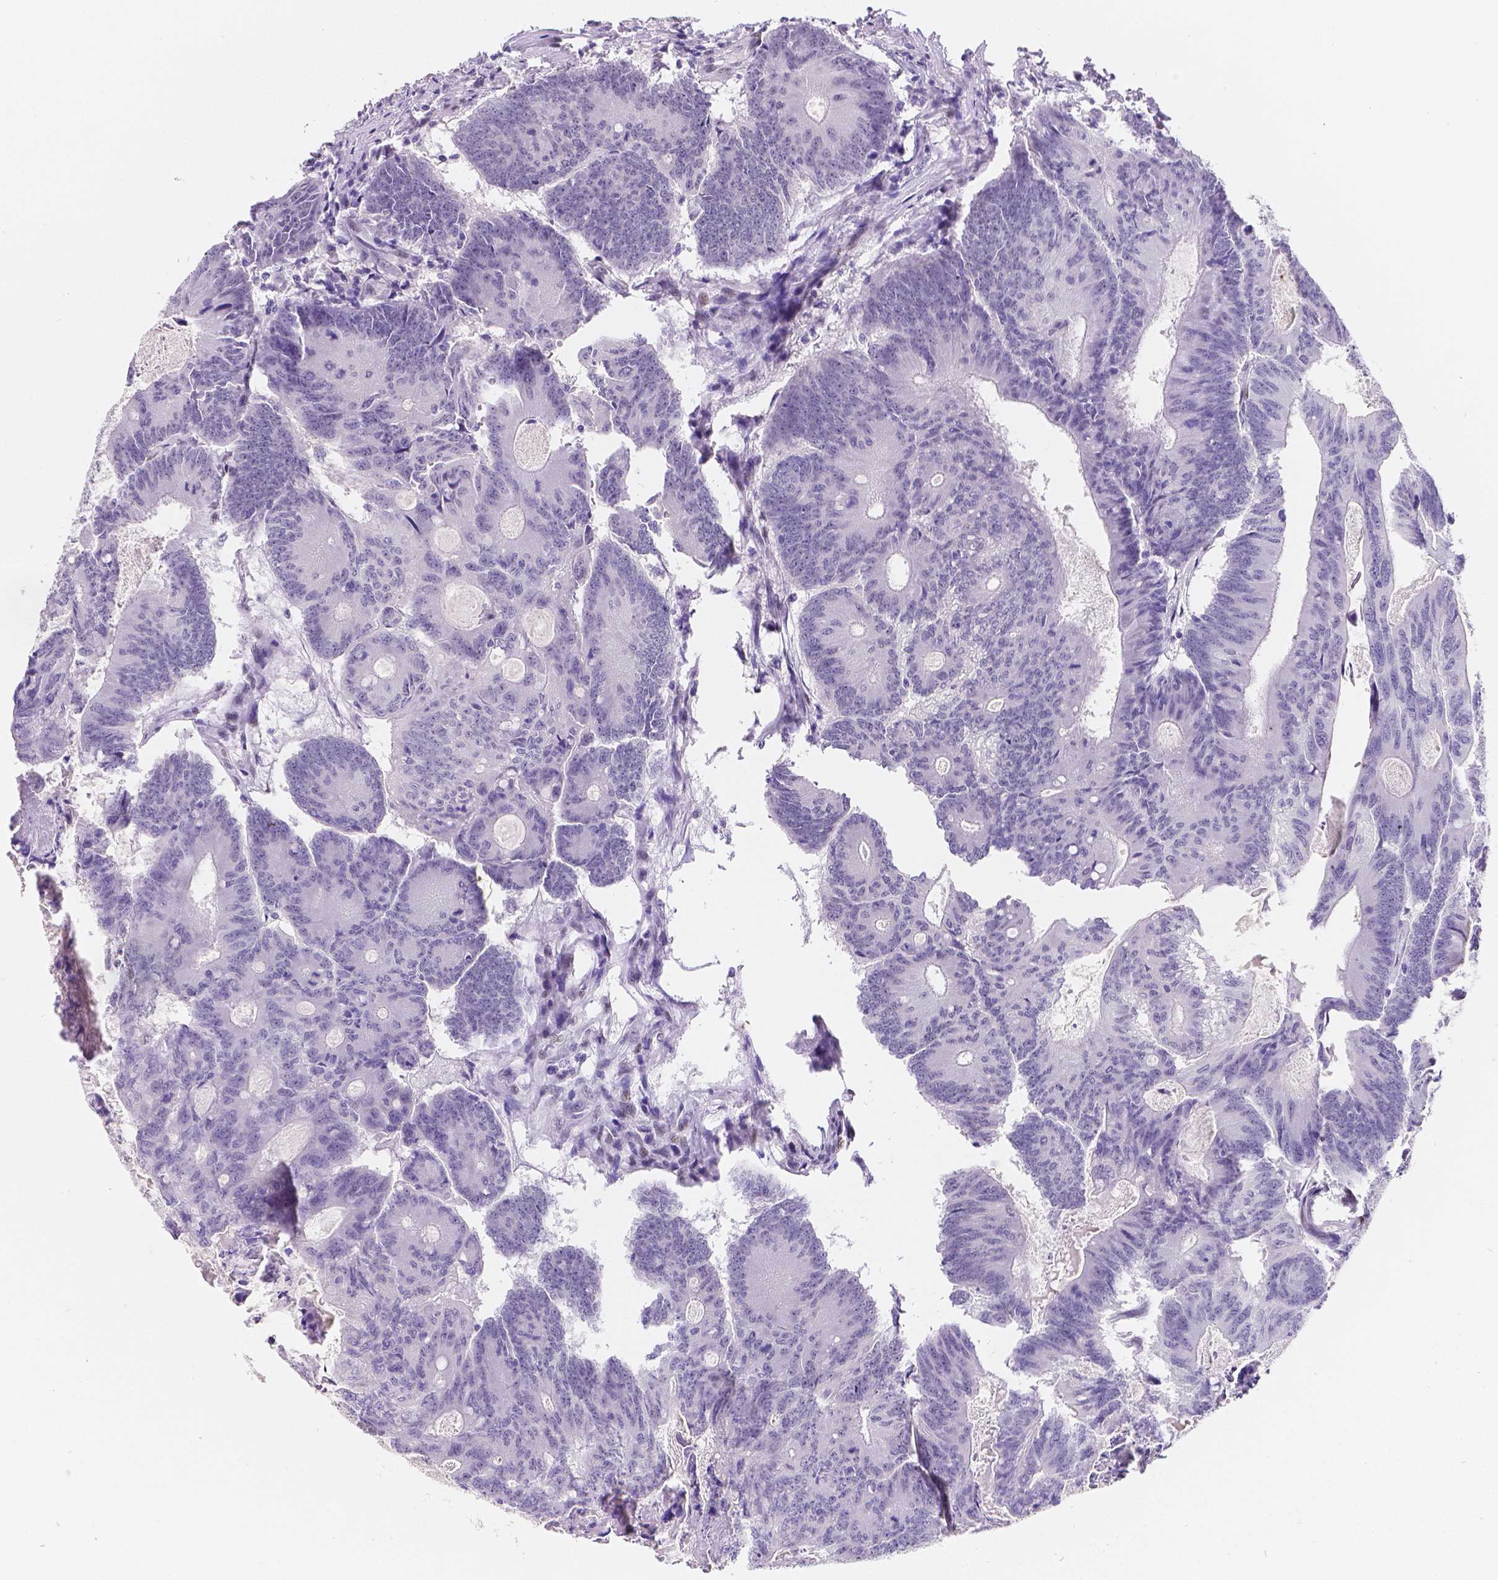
{"staining": {"intensity": "negative", "quantity": "none", "location": "none"}, "tissue": "colorectal cancer", "cell_type": "Tumor cells", "image_type": "cancer", "snomed": [{"axis": "morphology", "description": "Adenocarcinoma, NOS"}, {"axis": "topography", "description": "Colon"}], "caption": "Immunohistochemical staining of human adenocarcinoma (colorectal) shows no significant expression in tumor cells.", "gene": "MEF2C", "patient": {"sex": "female", "age": 70}}